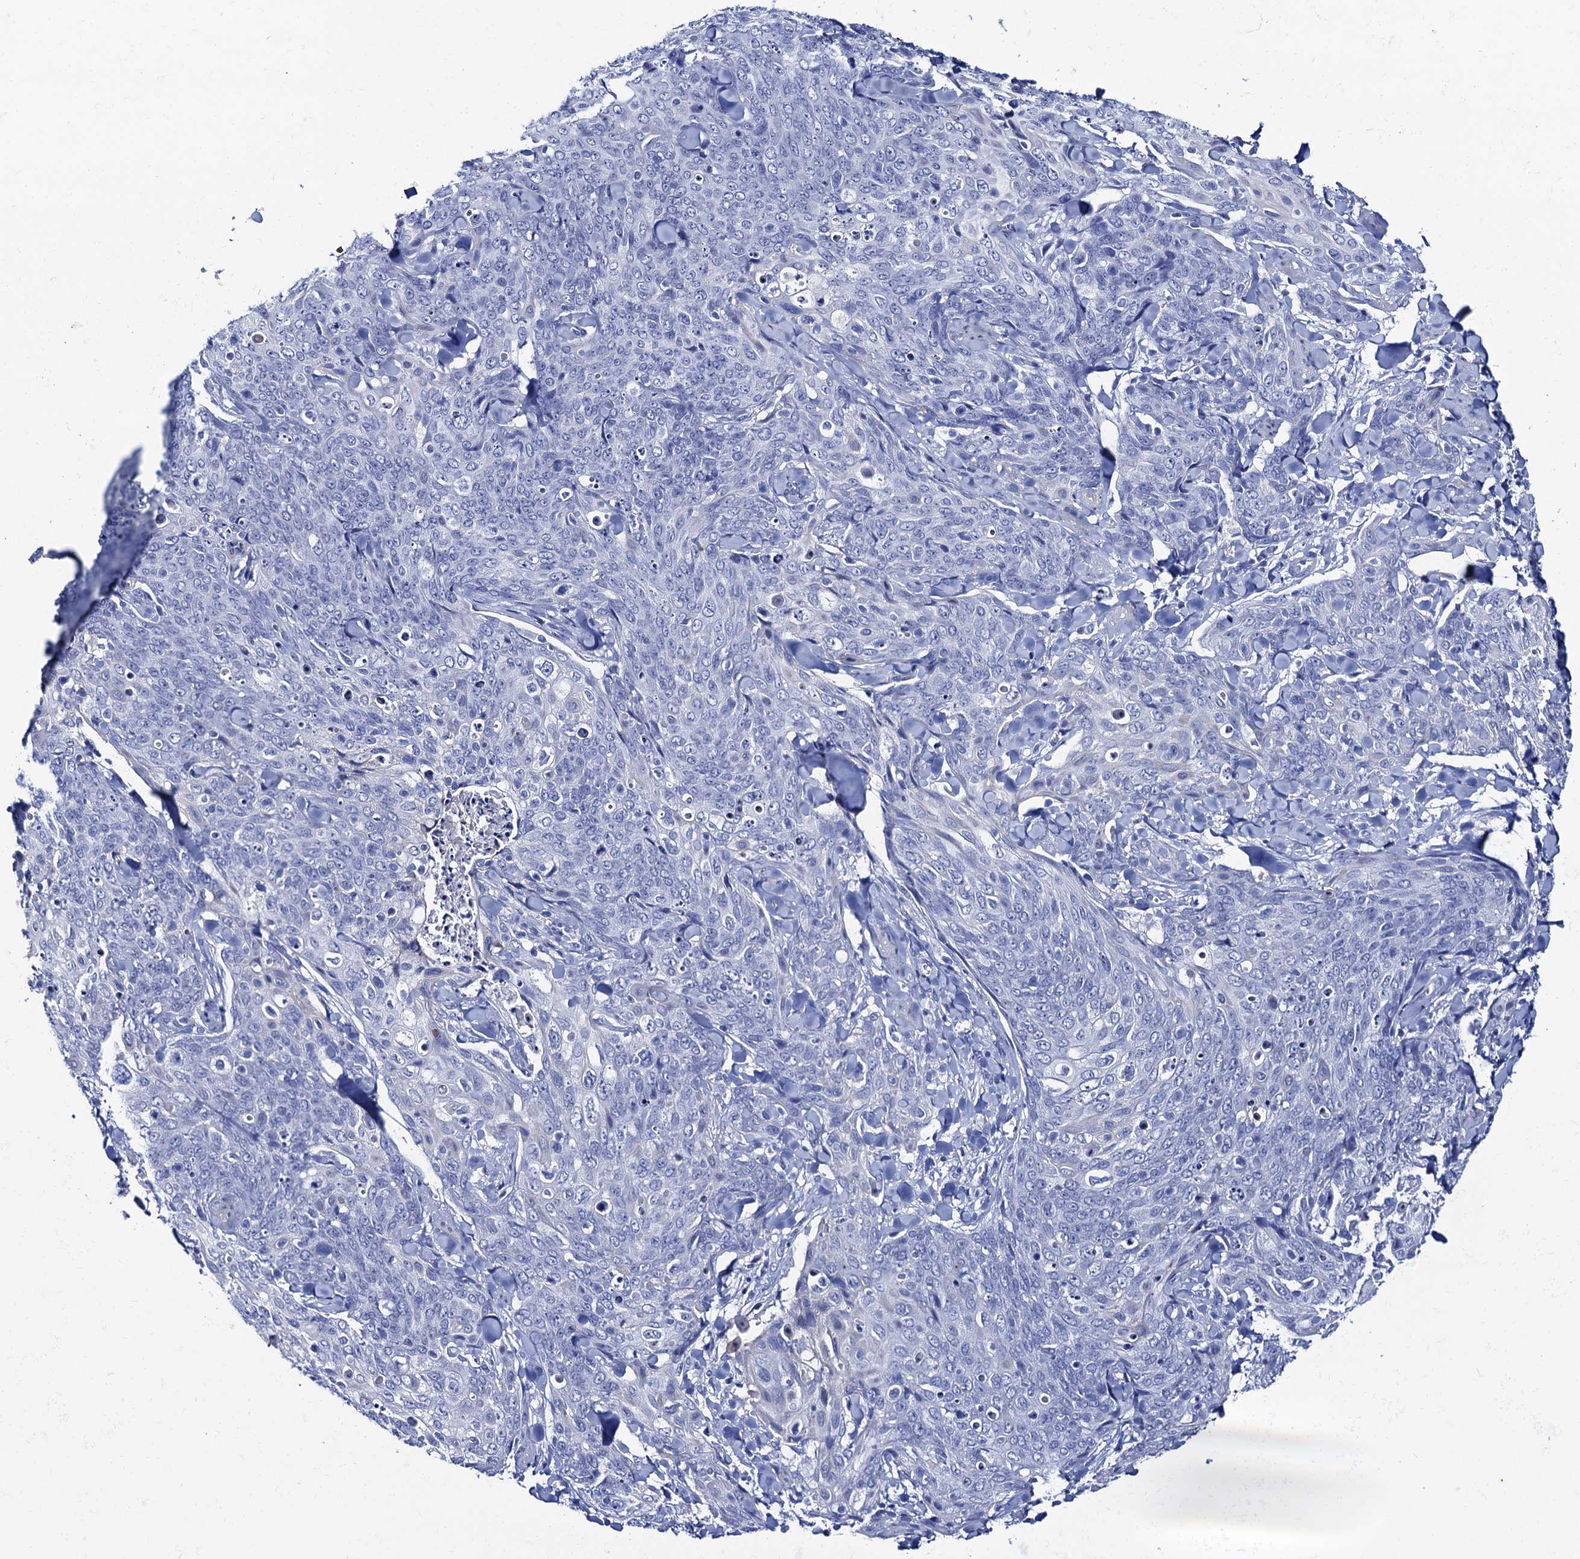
{"staining": {"intensity": "negative", "quantity": "none", "location": "none"}, "tissue": "skin cancer", "cell_type": "Tumor cells", "image_type": "cancer", "snomed": [{"axis": "morphology", "description": "Squamous cell carcinoma, NOS"}, {"axis": "topography", "description": "Skin"}, {"axis": "topography", "description": "Vulva"}], "caption": "High magnification brightfield microscopy of skin squamous cell carcinoma stained with DAB (brown) and counterstained with hematoxylin (blue): tumor cells show no significant expression.", "gene": "RAB3IP", "patient": {"sex": "female", "age": 85}}